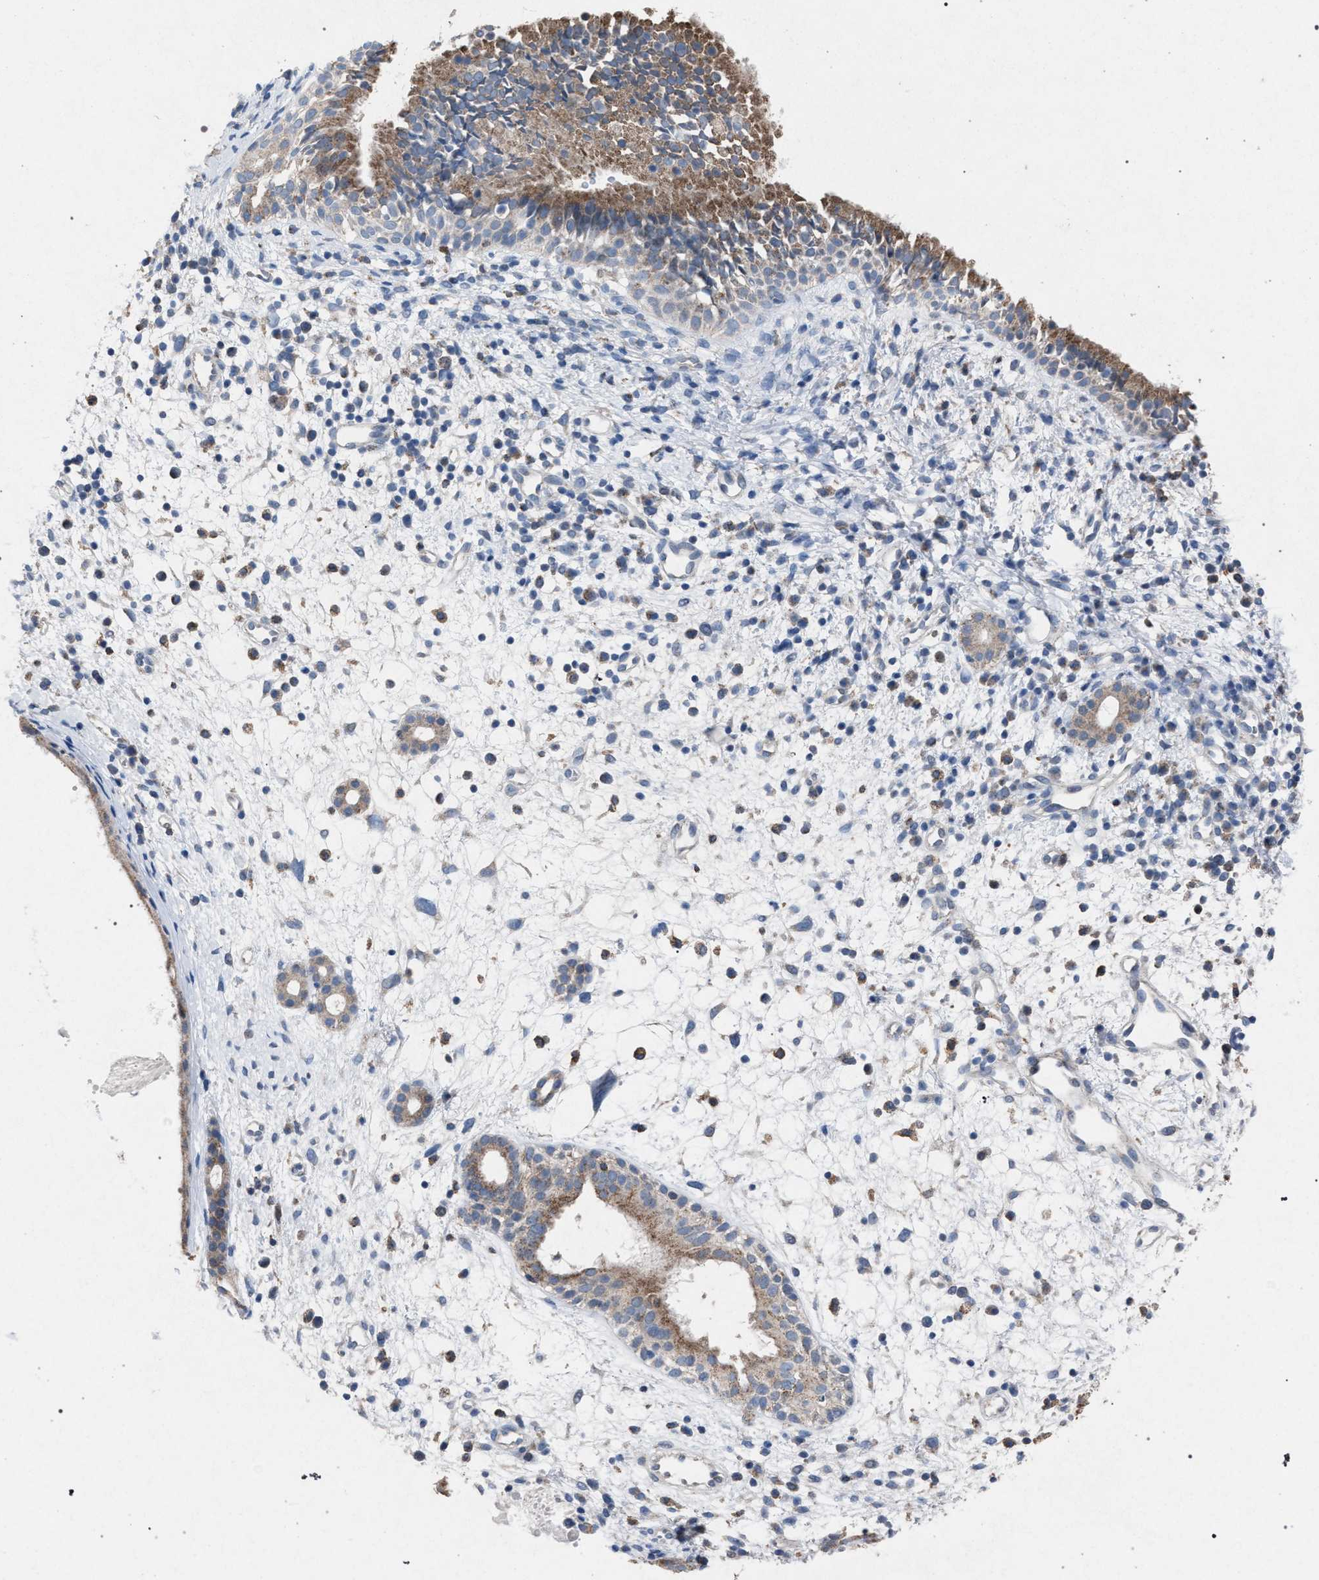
{"staining": {"intensity": "moderate", "quantity": ">75%", "location": "cytoplasmic/membranous"}, "tissue": "nasopharynx", "cell_type": "Respiratory epithelial cells", "image_type": "normal", "snomed": [{"axis": "morphology", "description": "Normal tissue, NOS"}, {"axis": "topography", "description": "Nasopharynx"}], "caption": "Benign nasopharynx displays moderate cytoplasmic/membranous staining in approximately >75% of respiratory epithelial cells, visualized by immunohistochemistry. The staining was performed using DAB (3,3'-diaminobenzidine) to visualize the protein expression in brown, while the nuclei were stained in blue with hematoxylin (Magnification: 20x).", "gene": "HSD17B4", "patient": {"sex": "male", "age": 22}}